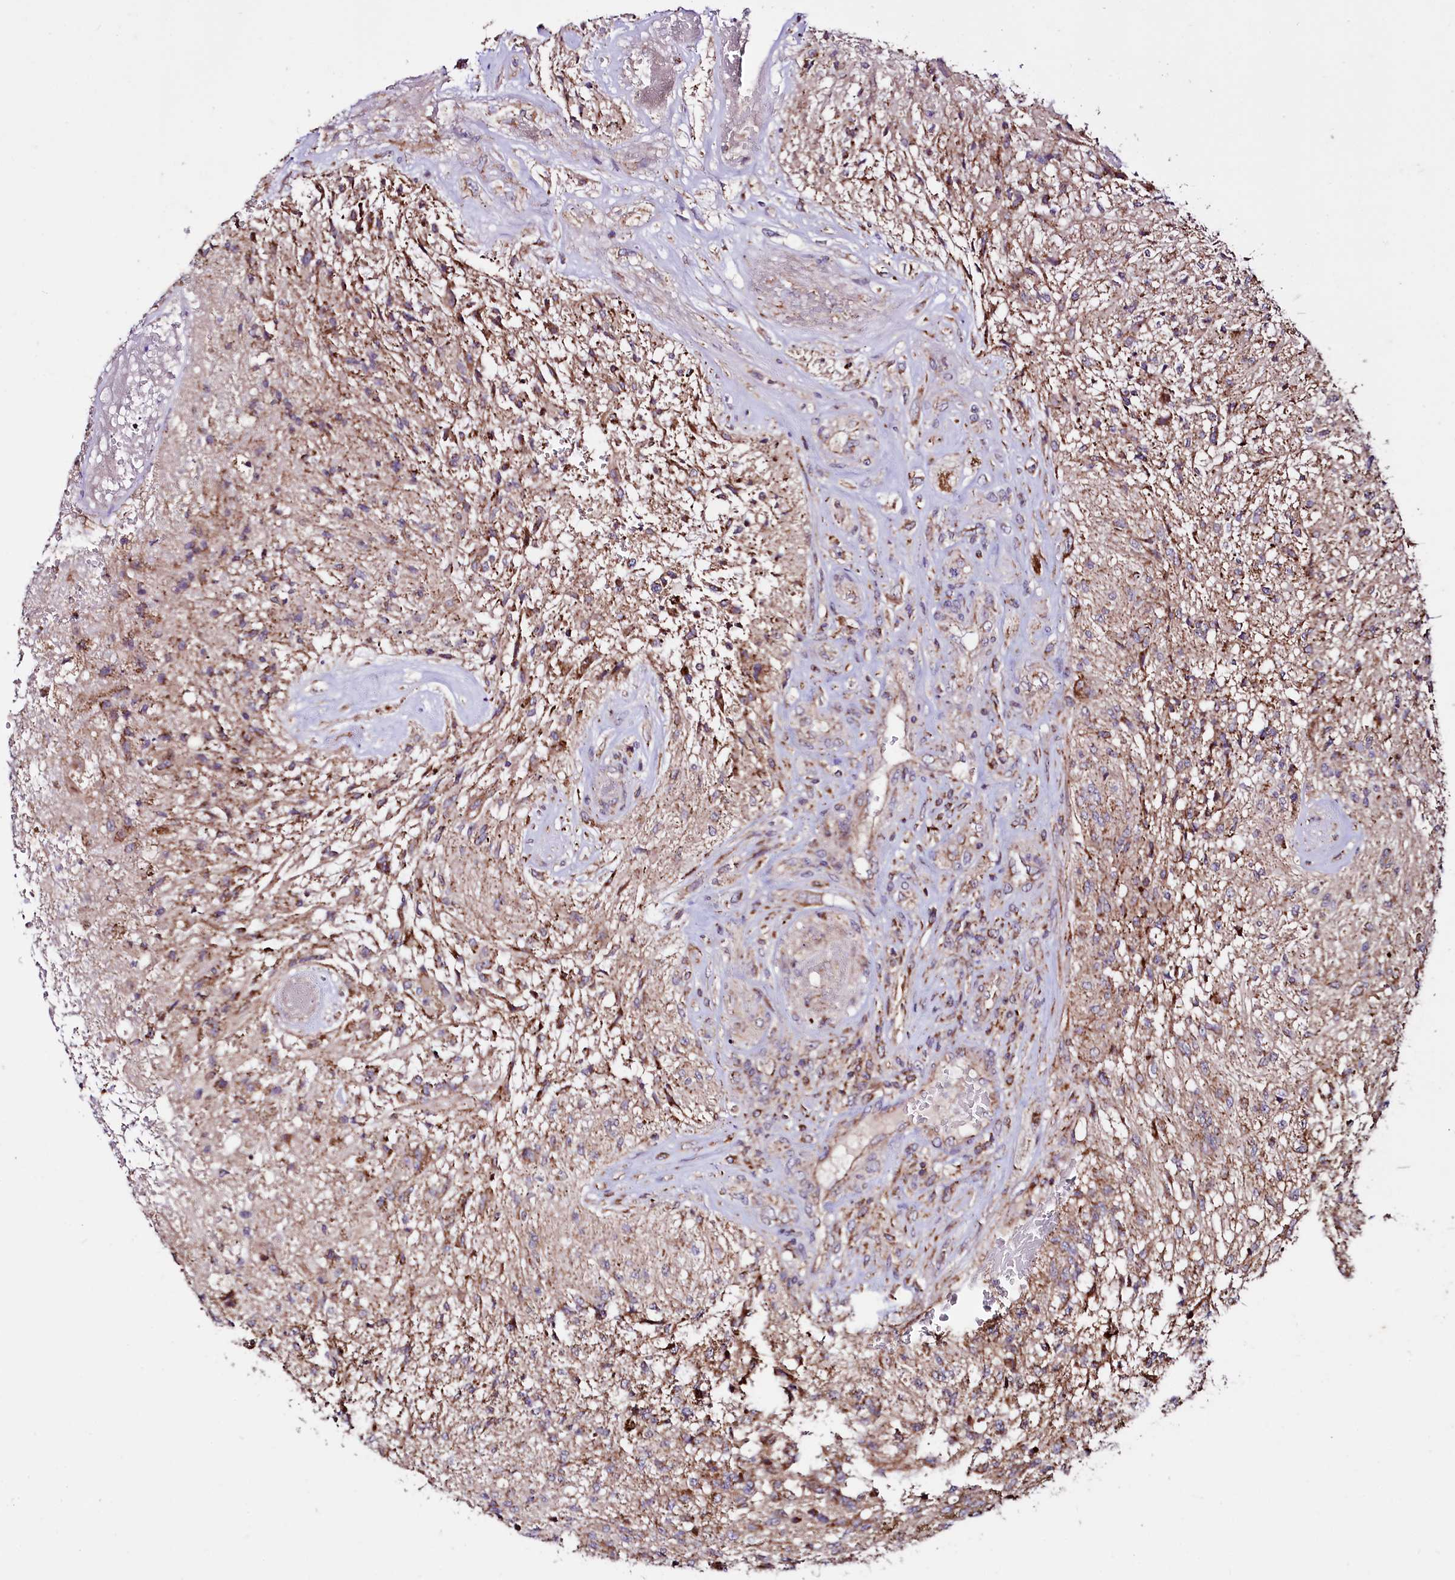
{"staining": {"intensity": "weak", "quantity": "25%-75%", "location": "cytoplasmic/membranous"}, "tissue": "glioma", "cell_type": "Tumor cells", "image_type": "cancer", "snomed": [{"axis": "morphology", "description": "Glioma, malignant, High grade"}, {"axis": "topography", "description": "Brain"}], "caption": "Glioma tissue displays weak cytoplasmic/membranous staining in about 25%-75% of tumor cells, visualized by immunohistochemistry.", "gene": "STARD5", "patient": {"sex": "male", "age": 56}}